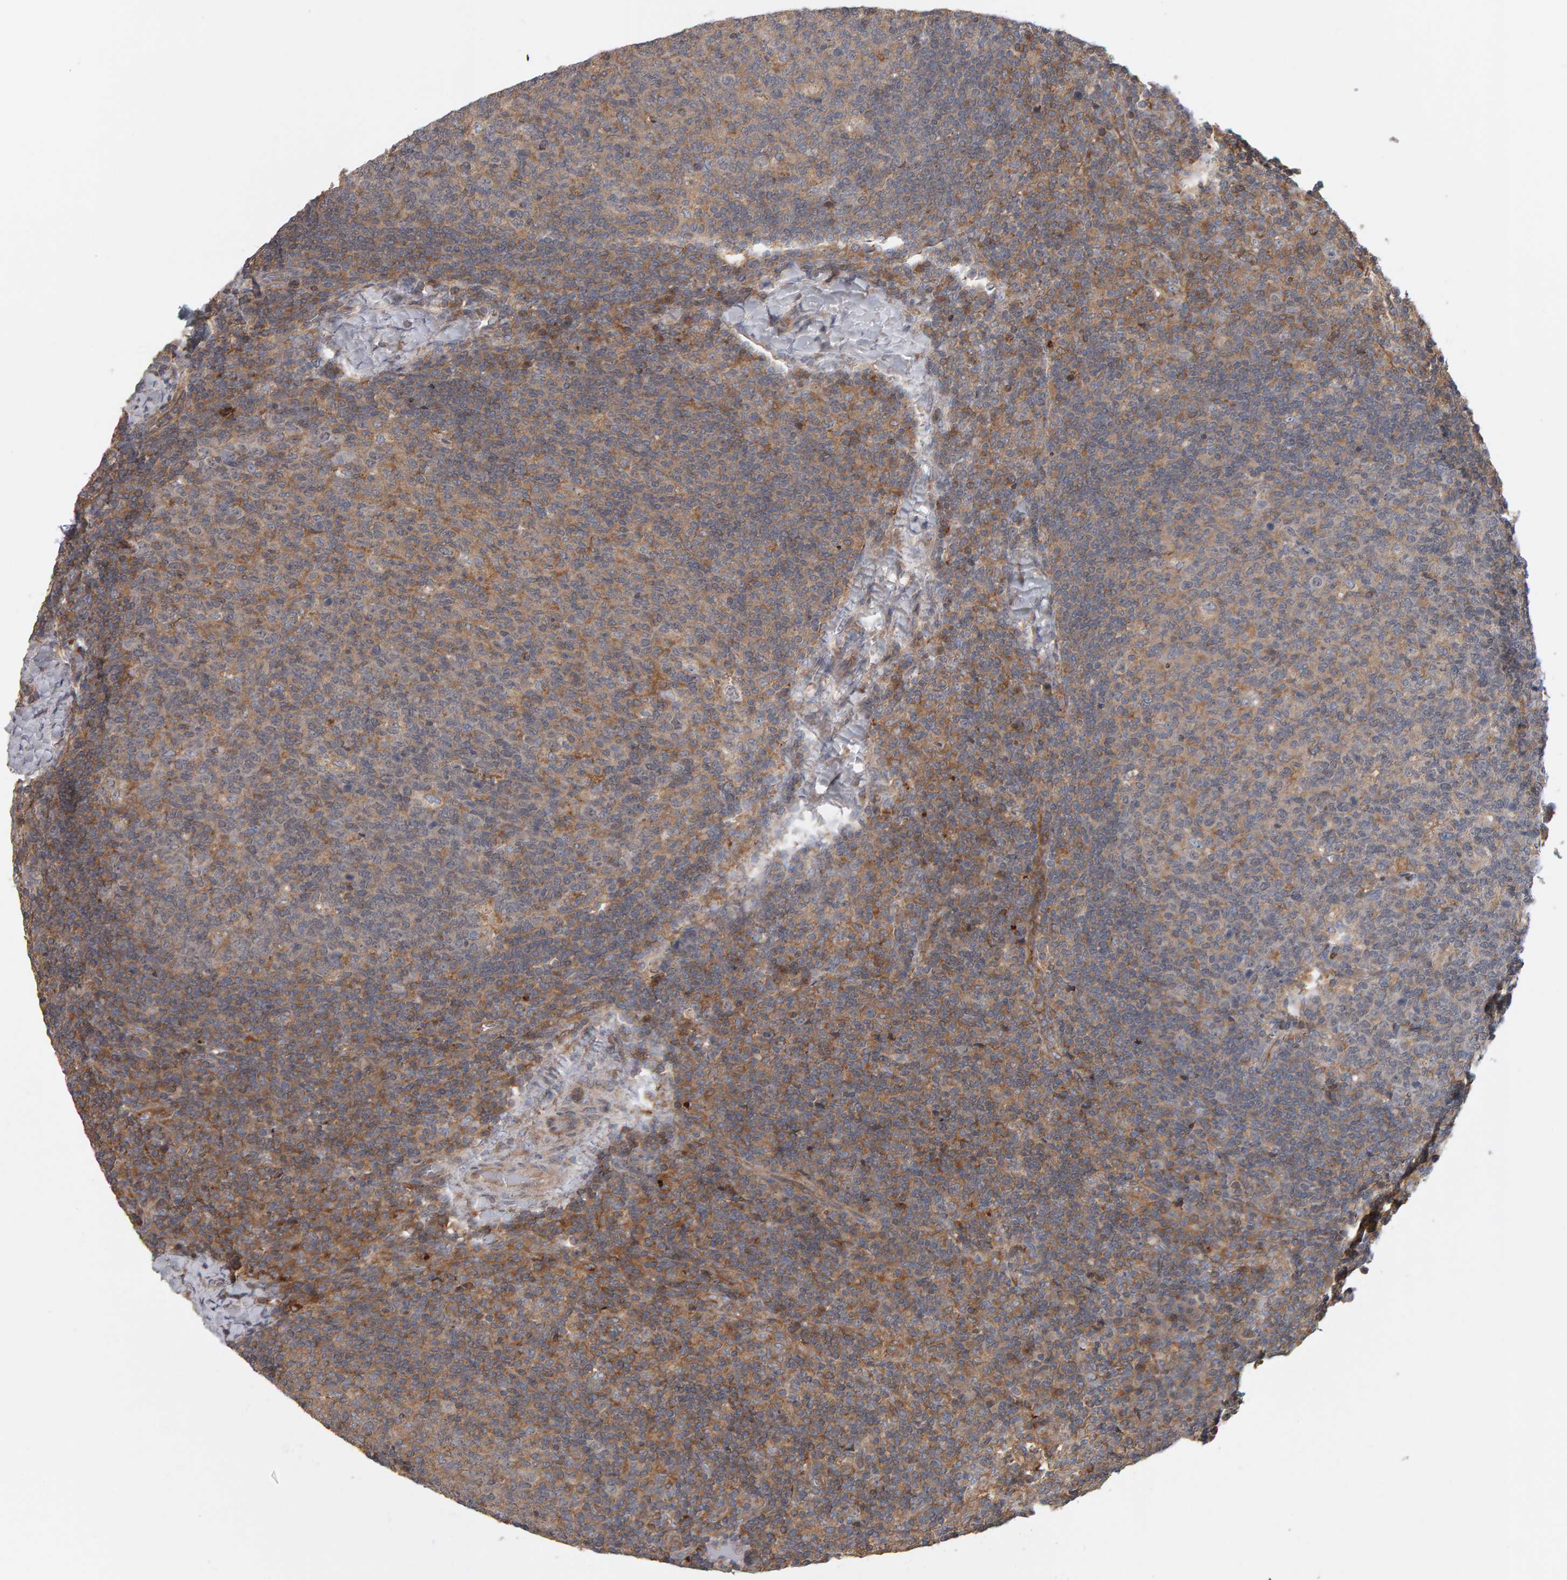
{"staining": {"intensity": "weak", "quantity": ">75%", "location": "cytoplasmic/membranous"}, "tissue": "lymph node", "cell_type": "Germinal center cells", "image_type": "normal", "snomed": [{"axis": "morphology", "description": "Normal tissue, NOS"}, {"axis": "morphology", "description": "Inflammation, NOS"}, {"axis": "topography", "description": "Lymph node"}], "caption": "This micrograph reveals normal lymph node stained with immunohistochemistry (IHC) to label a protein in brown. The cytoplasmic/membranous of germinal center cells show weak positivity for the protein. Nuclei are counter-stained blue.", "gene": "C9orf72", "patient": {"sex": "male", "age": 55}}